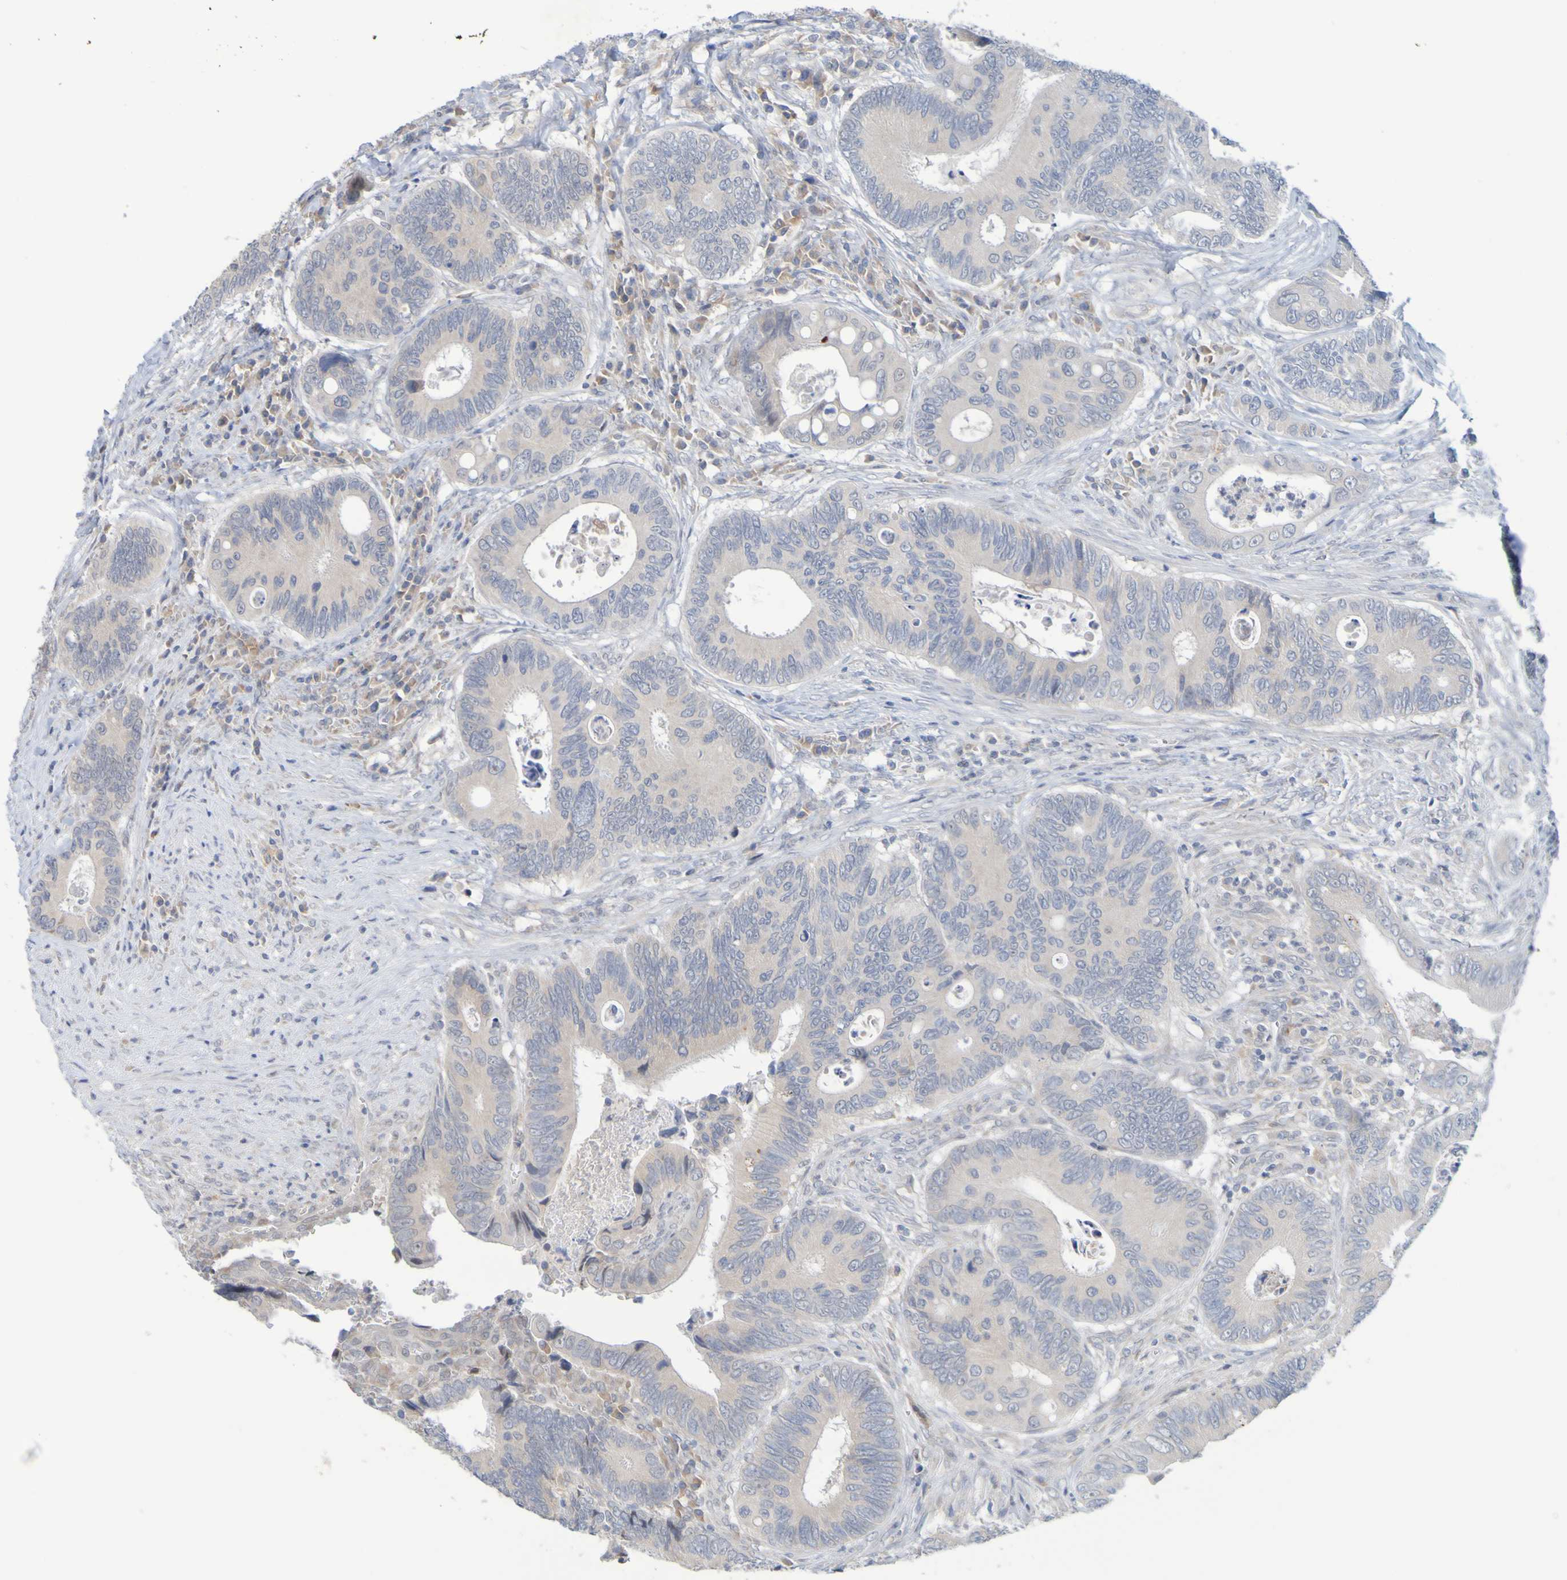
{"staining": {"intensity": "weak", "quantity": "25%-75%", "location": "cytoplasmic/membranous"}, "tissue": "colorectal cancer", "cell_type": "Tumor cells", "image_type": "cancer", "snomed": [{"axis": "morphology", "description": "Inflammation, NOS"}, {"axis": "morphology", "description": "Adenocarcinoma, NOS"}, {"axis": "topography", "description": "Colon"}], "caption": "Immunohistochemical staining of human colorectal cancer reveals weak cytoplasmic/membranous protein staining in about 25%-75% of tumor cells.", "gene": "LILRB5", "patient": {"sex": "male", "age": 72}}